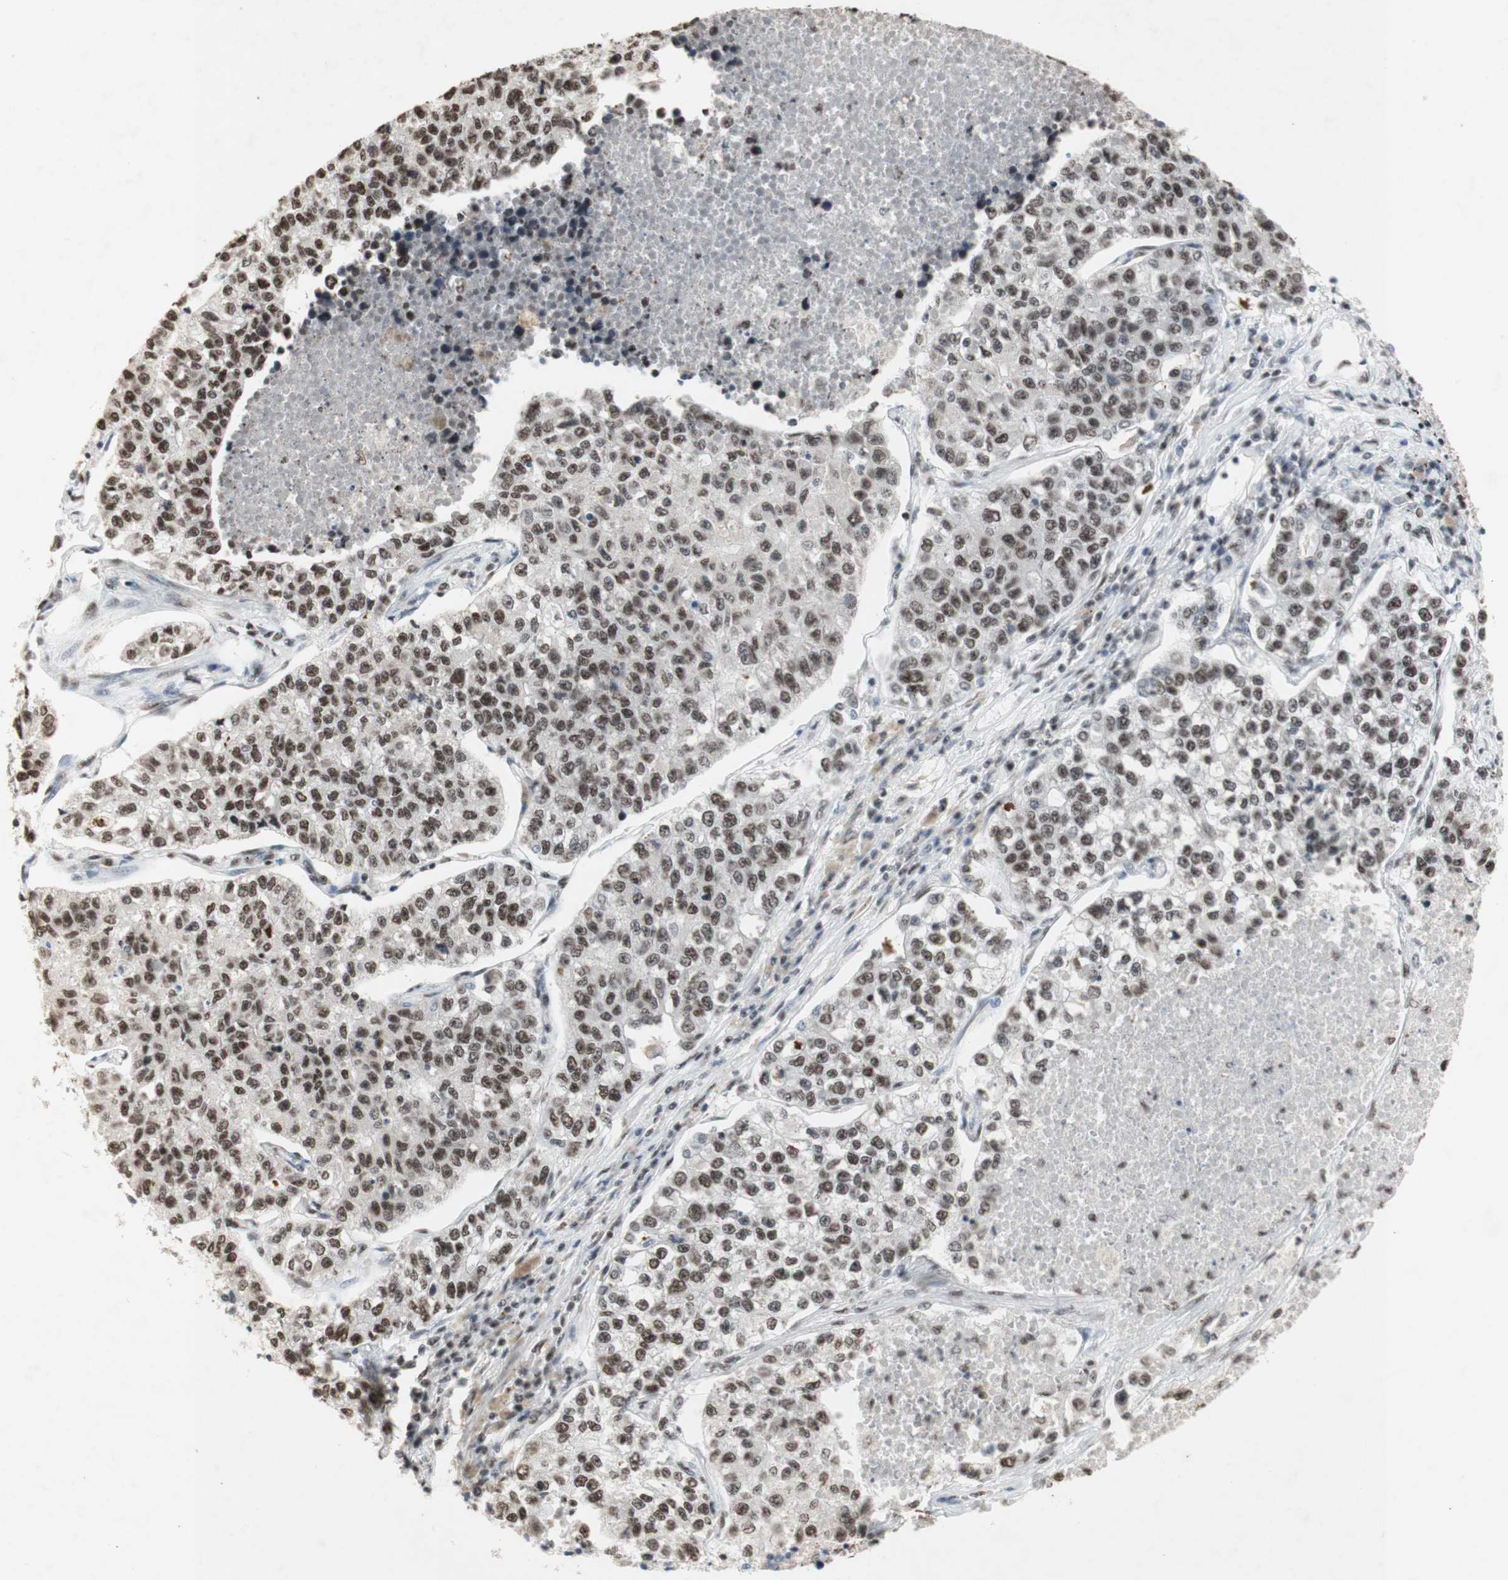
{"staining": {"intensity": "moderate", "quantity": ">75%", "location": "nuclear"}, "tissue": "lung cancer", "cell_type": "Tumor cells", "image_type": "cancer", "snomed": [{"axis": "morphology", "description": "Adenocarcinoma, NOS"}, {"axis": "topography", "description": "Lung"}], "caption": "Protein analysis of lung cancer (adenocarcinoma) tissue reveals moderate nuclear staining in about >75% of tumor cells.", "gene": "SNRPB", "patient": {"sex": "male", "age": 49}}